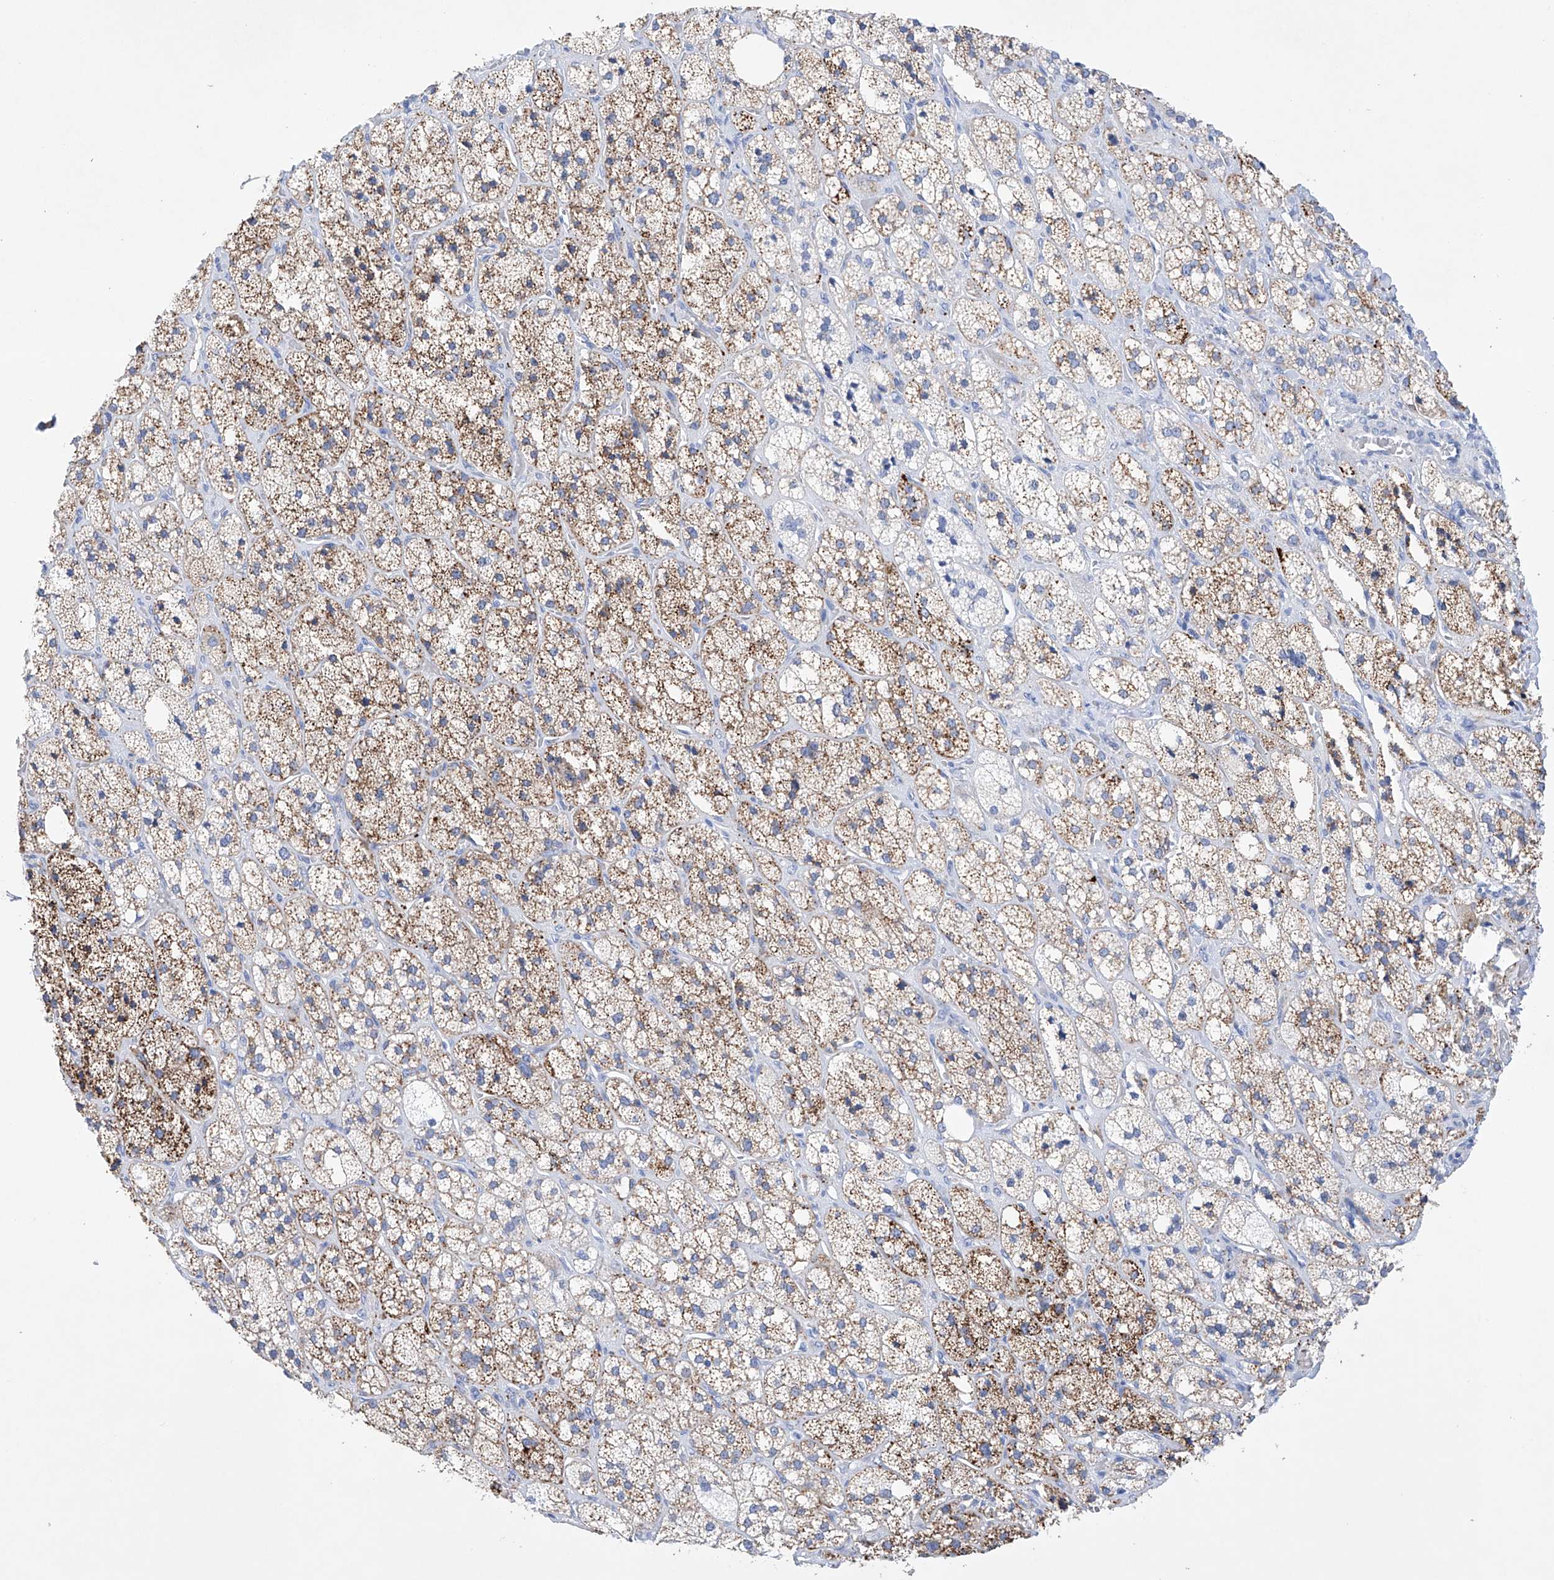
{"staining": {"intensity": "moderate", "quantity": "25%-75%", "location": "cytoplasmic/membranous"}, "tissue": "adrenal gland", "cell_type": "Glandular cells", "image_type": "normal", "snomed": [{"axis": "morphology", "description": "Normal tissue, NOS"}, {"axis": "topography", "description": "Adrenal gland"}], "caption": "Immunohistochemical staining of benign adrenal gland exhibits 25%-75% levels of moderate cytoplasmic/membranous protein positivity in approximately 25%-75% of glandular cells.", "gene": "LURAP1", "patient": {"sex": "male", "age": 61}}